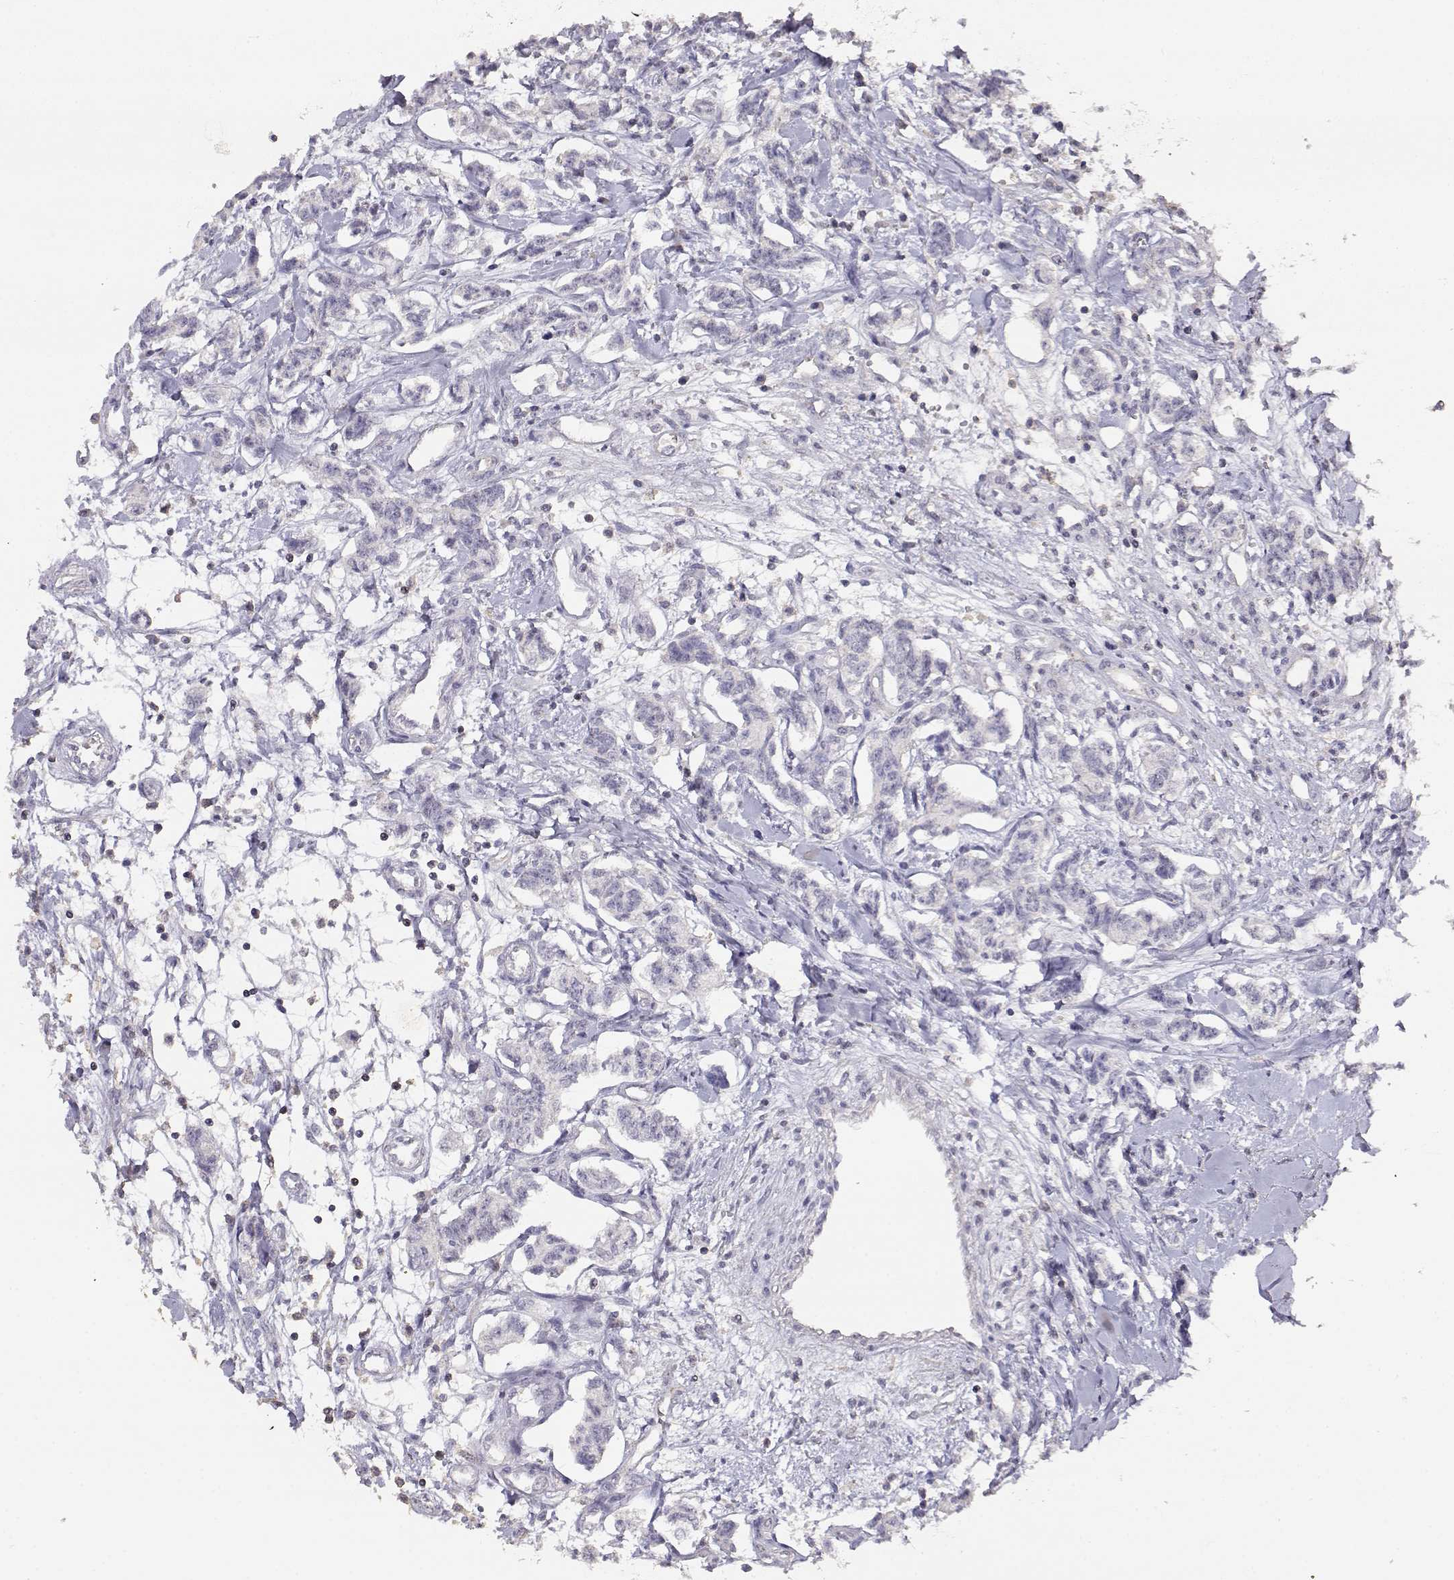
{"staining": {"intensity": "negative", "quantity": "none", "location": "none"}, "tissue": "carcinoid", "cell_type": "Tumor cells", "image_type": "cancer", "snomed": [{"axis": "morphology", "description": "Carcinoid, malignant, NOS"}, {"axis": "topography", "description": "Kidney"}], "caption": "The immunohistochemistry (IHC) micrograph has no significant staining in tumor cells of malignant carcinoid tissue.", "gene": "TNFRSF10C", "patient": {"sex": "female", "age": 41}}